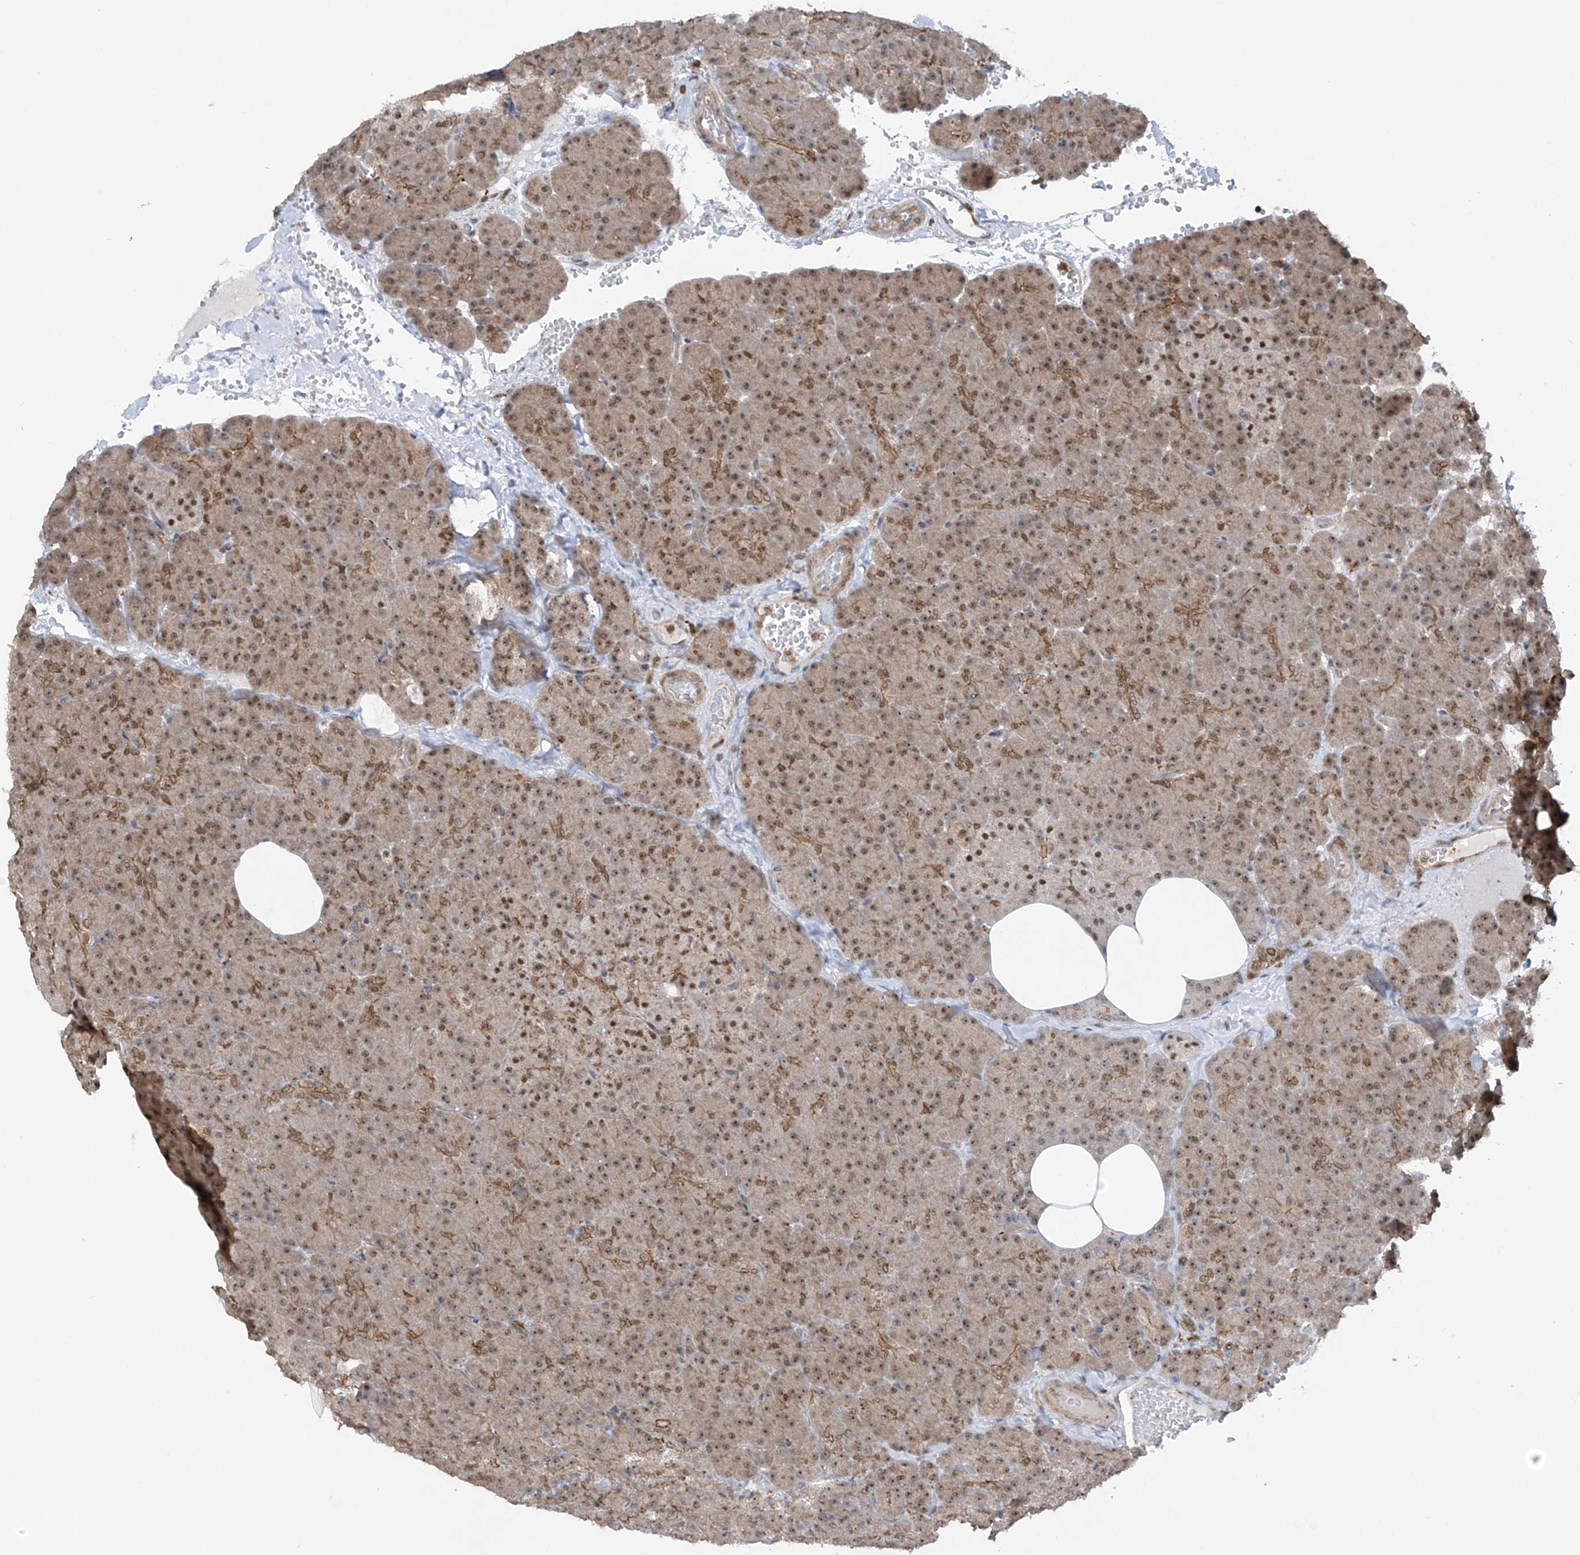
{"staining": {"intensity": "moderate", "quantity": ">75%", "location": "cytoplasmic/membranous,nuclear"}, "tissue": "pancreas", "cell_type": "Exocrine glandular cells", "image_type": "normal", "snomed": [{"axis": "morphology", "description": "Normal tissue, NOS"}, {"axis": "morphology", "description": "Carcinoid, malignant, NOS"}, {"axis": "topography", "description": "Pancreas"}], "caption": "High-magnification brightfield microscopy of benign pancreas stained with DAB (brown) and counterstained with hematoxylin (blue). exocrine glandular cells exhibit moderate cytoplasmic/membranous,nuclear positivity is identified in approximately>75% of cells.", "gene": "REPIN1", "patient": {"sex": "female", "age": 35}}